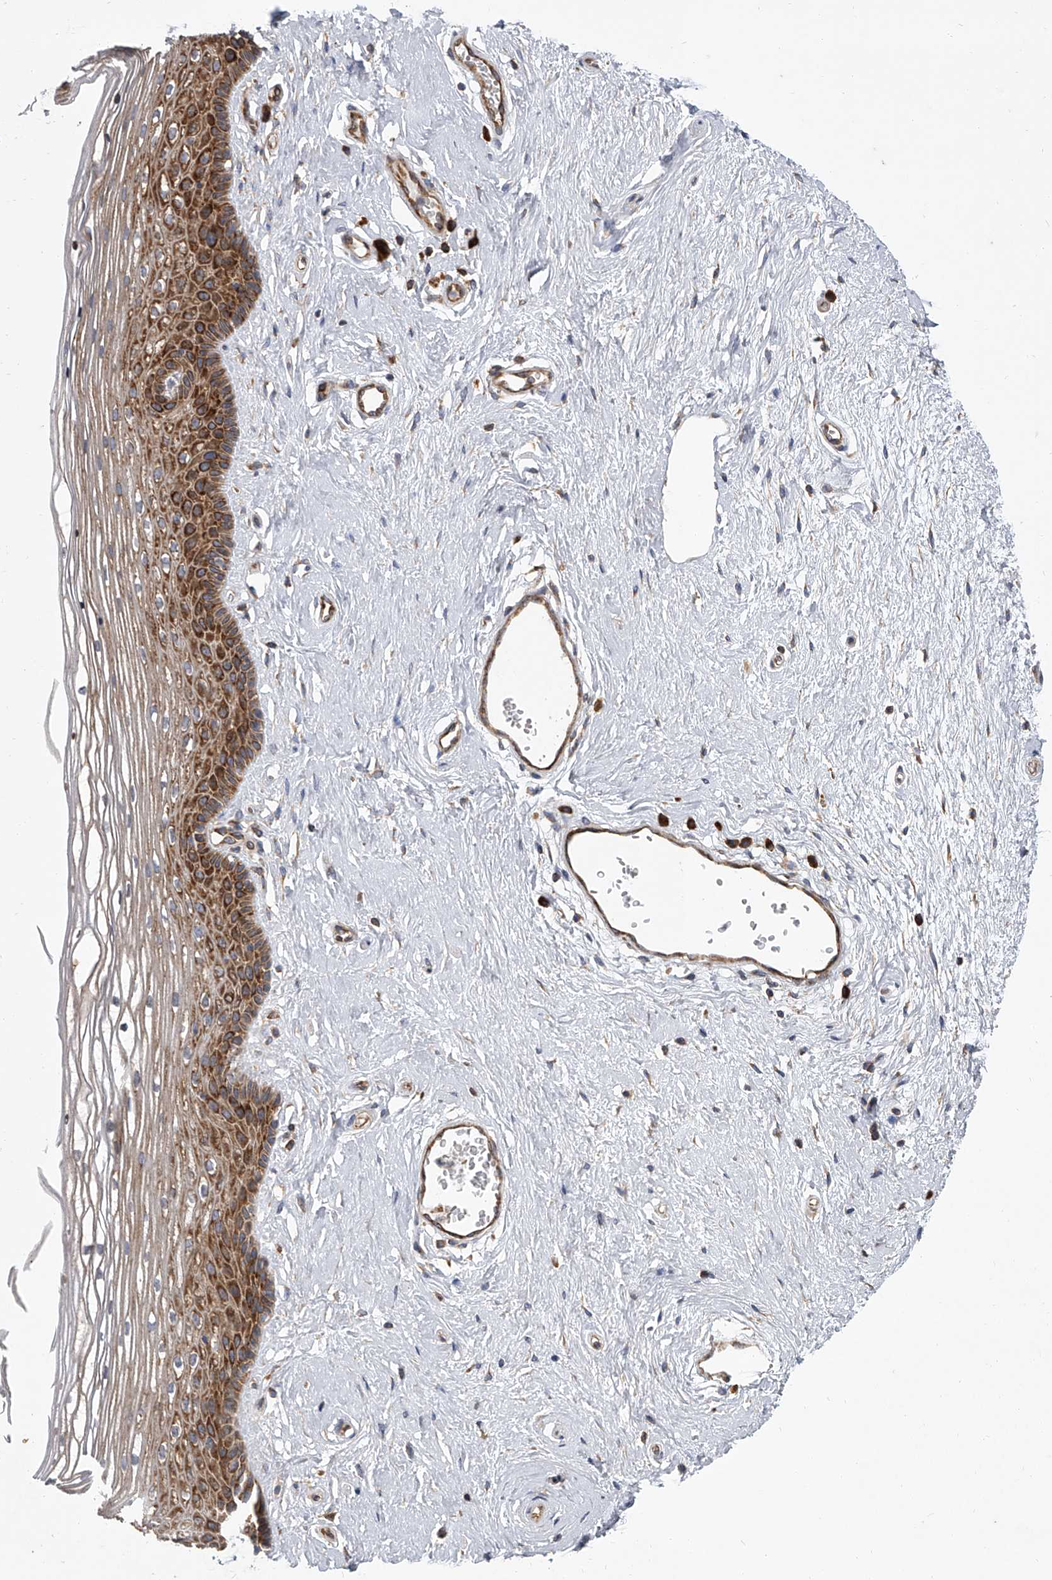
{"staining": {"intensity": "strong", "quantity": ">75%", "location": "cytoplasmic/membranous"}, "tissue": "vagina", "cell_type": "Squamous epithelial cells", "image_type": "normal", "snomed": [{"axis": "morphology", "description": "Normal tissue, NOS"}, {"axis": "topography", "description": "Vagina"}], "caption": "Brown immunohistochemical staining in benign vagina demonstrates strong cytoplasmic/membranous positivity in approximately >75% of squamous epithelial cells.", "gene": "EIF2S2", "patient": {"sex": "female", "age": 46}}